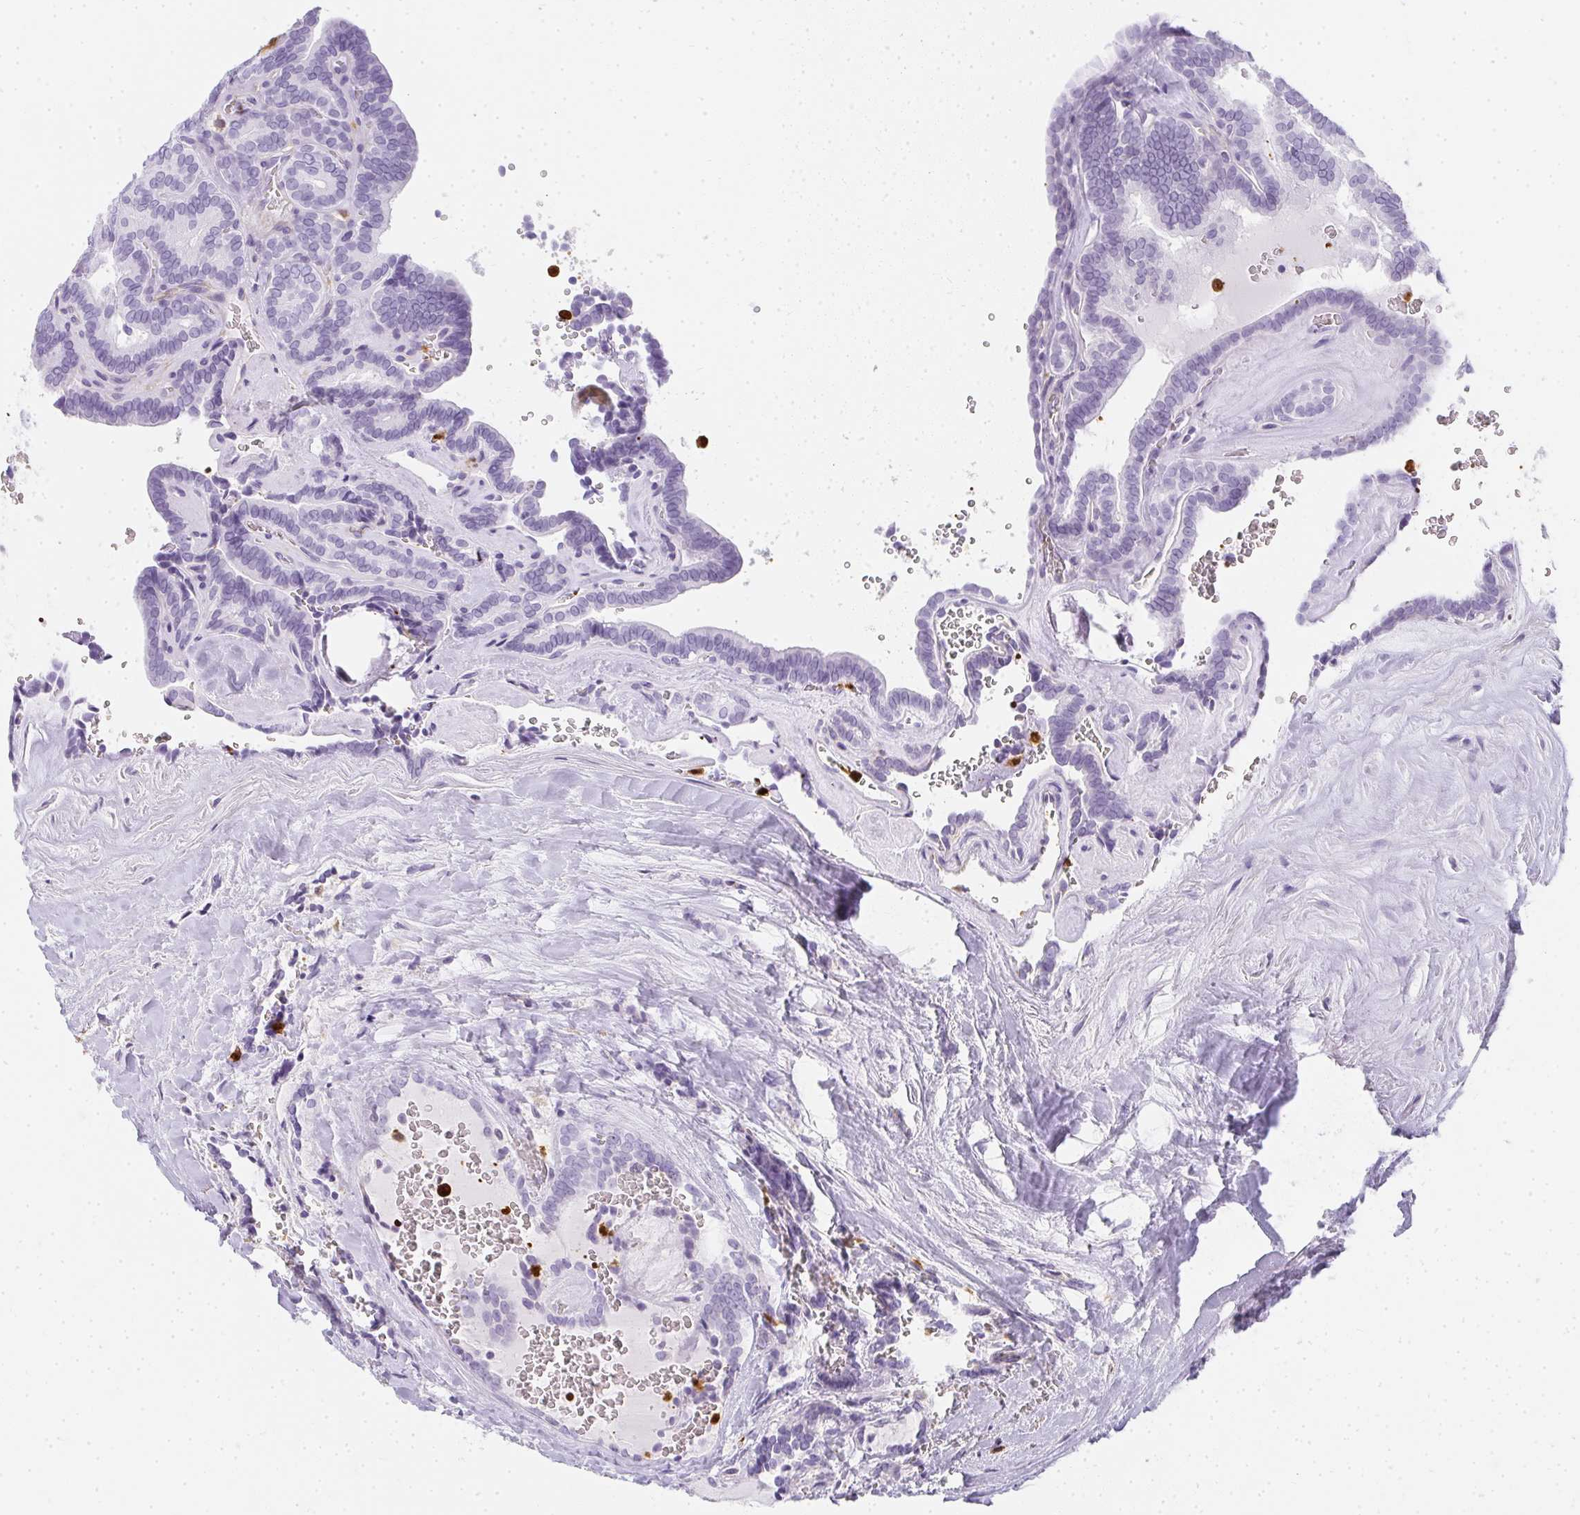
{"staining": {"intensity": "negative", "quantity": "none", "location": "none"}, "tissue": "thyroid cancer", "cell_type": "Tumor cells", "image_type": "cancer", "snomed": [{"axis": "morphology", "description": "Papillary adenocarcinoma, NOS"}, {"axis": "topography", "description": "Thyroid gland"}], "caption": "DAB immunohistochemical staining of thyroid cancer (papillary adenocarcinoma) exhibits no significant expression in tumor cells.", "gene": "HK3", "patient": {"sex": "female", "age": 21}}